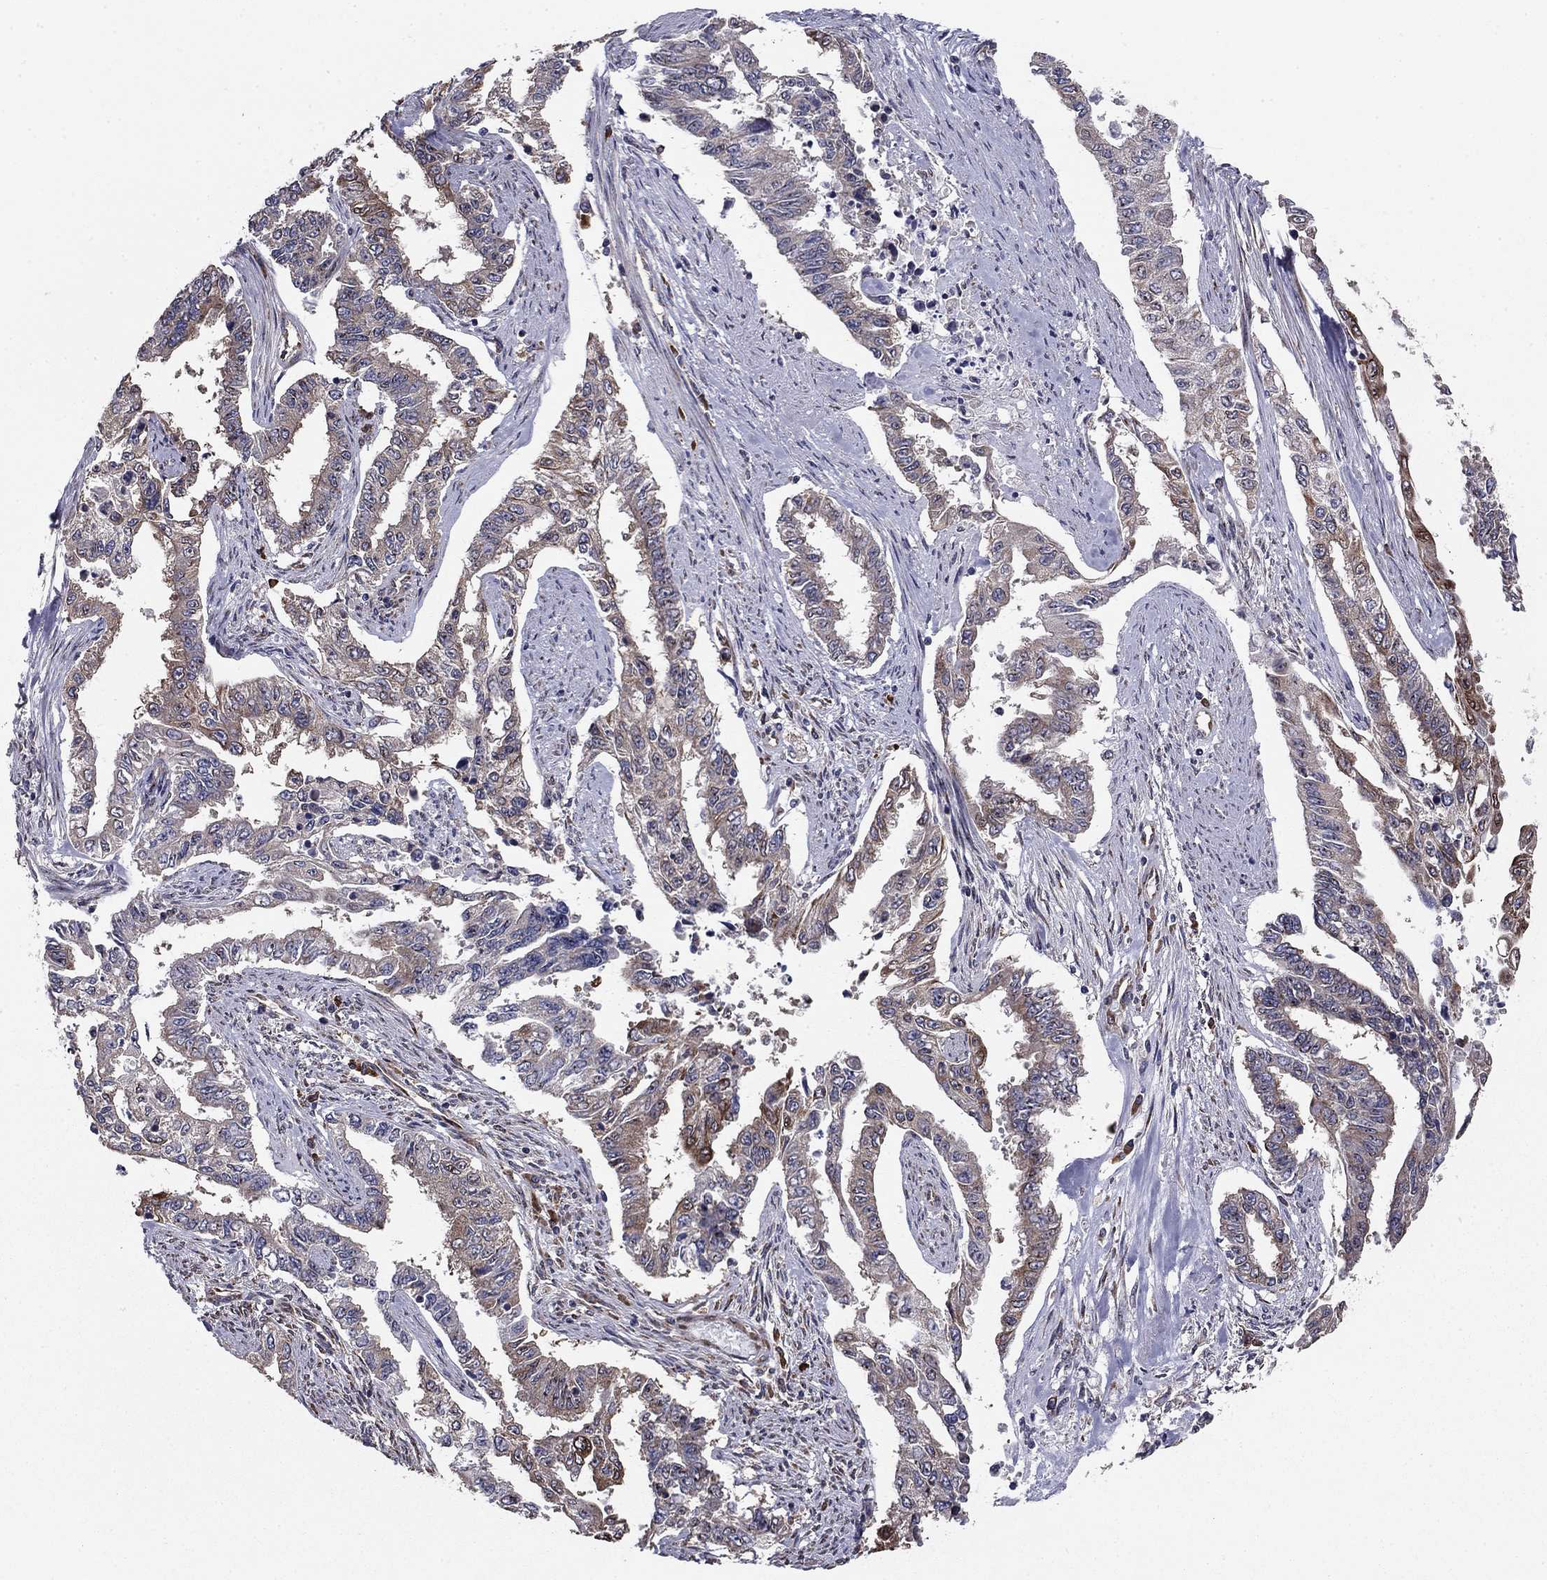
{"staining": {"intensity": "weak", "quantity": "25%-75%", "location": "cytoplasmic/membranous"}, "tissue": "endometrial cancer", "cell_type": "Tumor cells", "image_type": "cancer", "snomed": [{"axis": "morphology", "description": "Adenocarcinoma, NOS"}, {"axis": "topography", "description": "Uterus"}], "caption": "Weak cytoplasmic/membranous positivity for a protein is seen in about 25%-75% of tumor cells of endometrial cancer using IHC.", "gene": "NKIRAS1", "patient": {"sex": "female", "age": 59}}